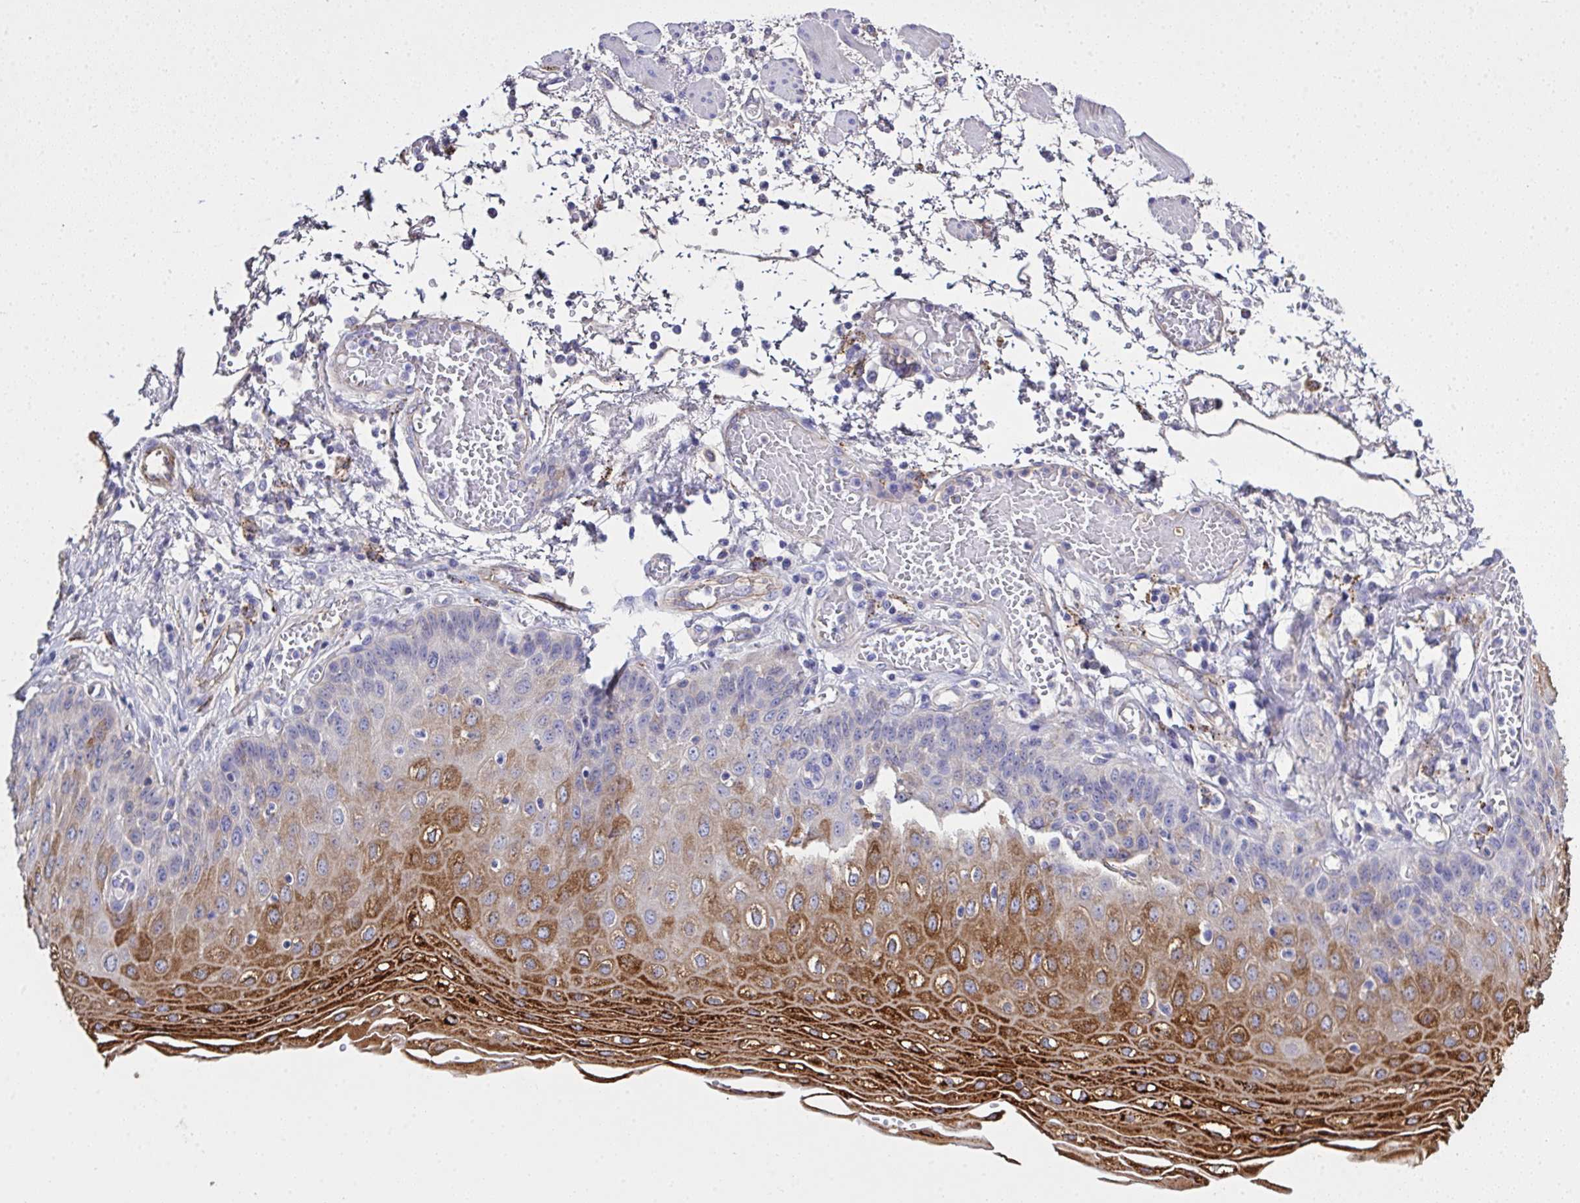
{"staining": {"intensity": "strong", "quantity": "<25%", "location": "cytoplasmic/membranous"}, "tissue": "esophagus", "cell_type": "Squamous epithelial cells", "image_type": "normal", "snomed": [{"axis": "morphology", "description": "Normal tissue, NOS"}, {"axis": "morphology", "description": "Adenocarcinoma, NOS"}, {"axis": "topography", "description": "Esophagus"}], "caption": "Immunohistochemical staining of normal human esophagus exhibits <25% levels of strong cytoplasmic/membranous protein positivity in approximately <25% of squamous epithelial cells.", "gene": "ZNF813", "patient": {"sex": "male", "age": 81}}